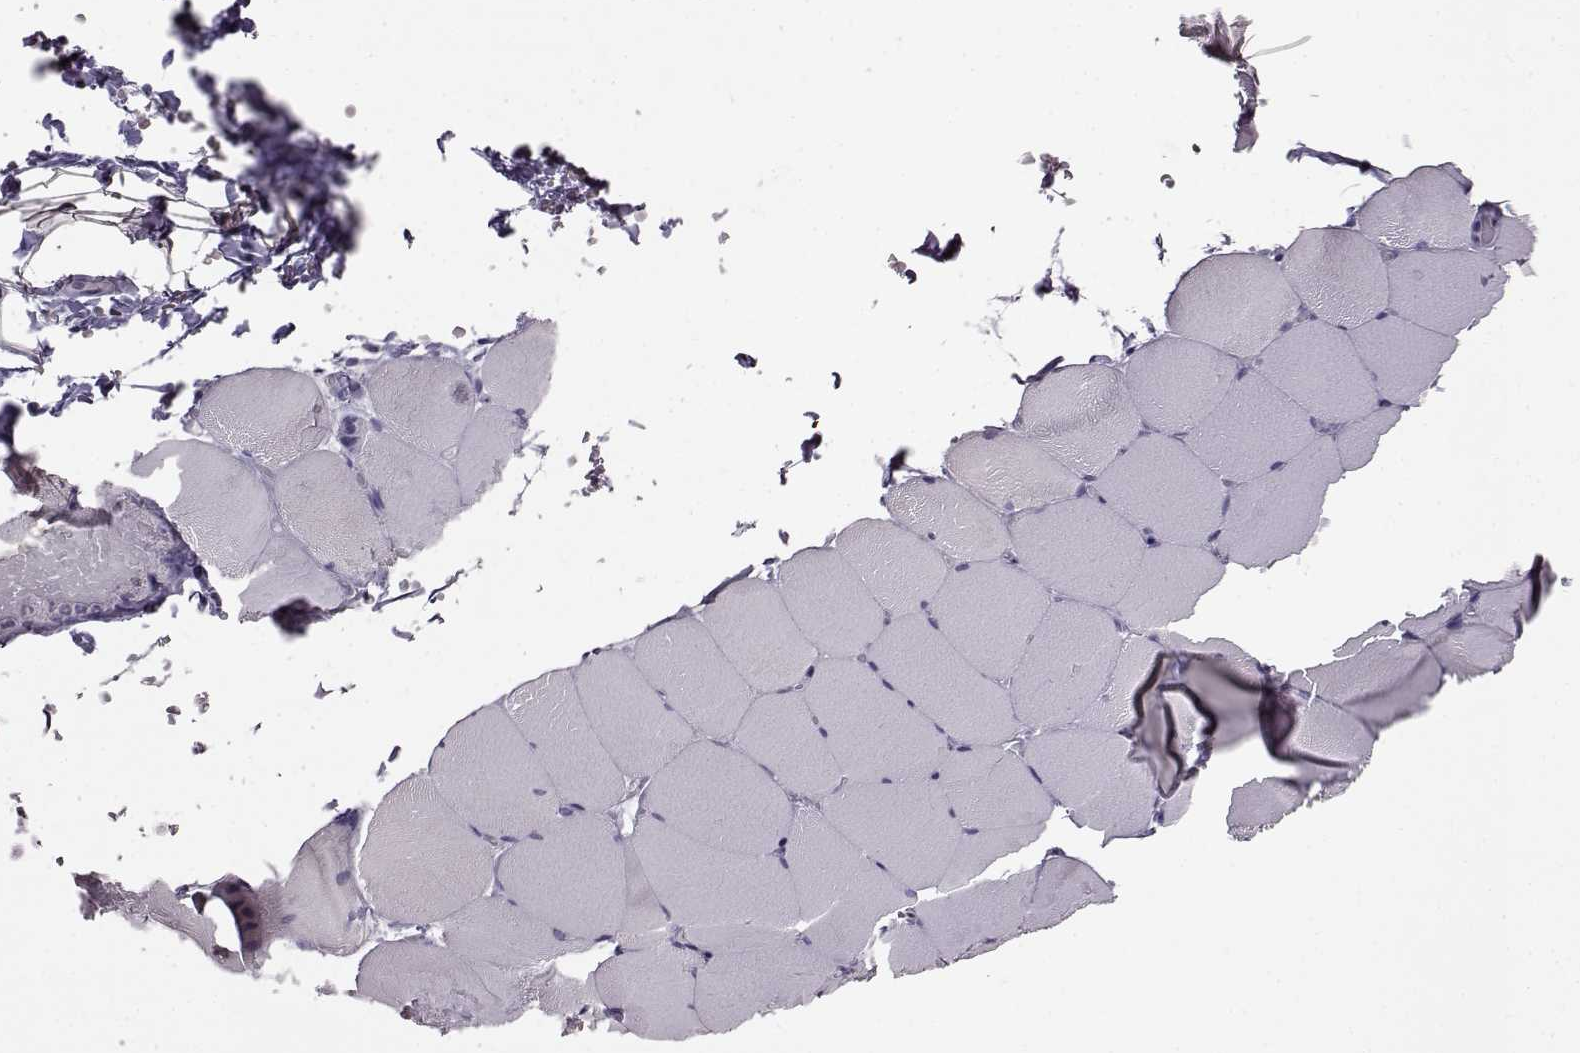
{"staining": {"intensity": "negative", "quantity": "none", "location": "none"}, "tissue": "skeletal muscle", "cell_type": "Myocytes", "image_type": "normal", "snomed": [{"axis": "morphology", "description": "Normal tissue, NOS"}, {"axis": "topography", "description": "Skeletal muscle"}], "caption": "Myocytes show no significant expression in unremarkable skeletal muscle. (DAB (3,3'-diaminobenzidine) IHC with hematoxylin counter stain).", "gene": "ADGRG2", "patient": {"sex": "female", "age": 37}}